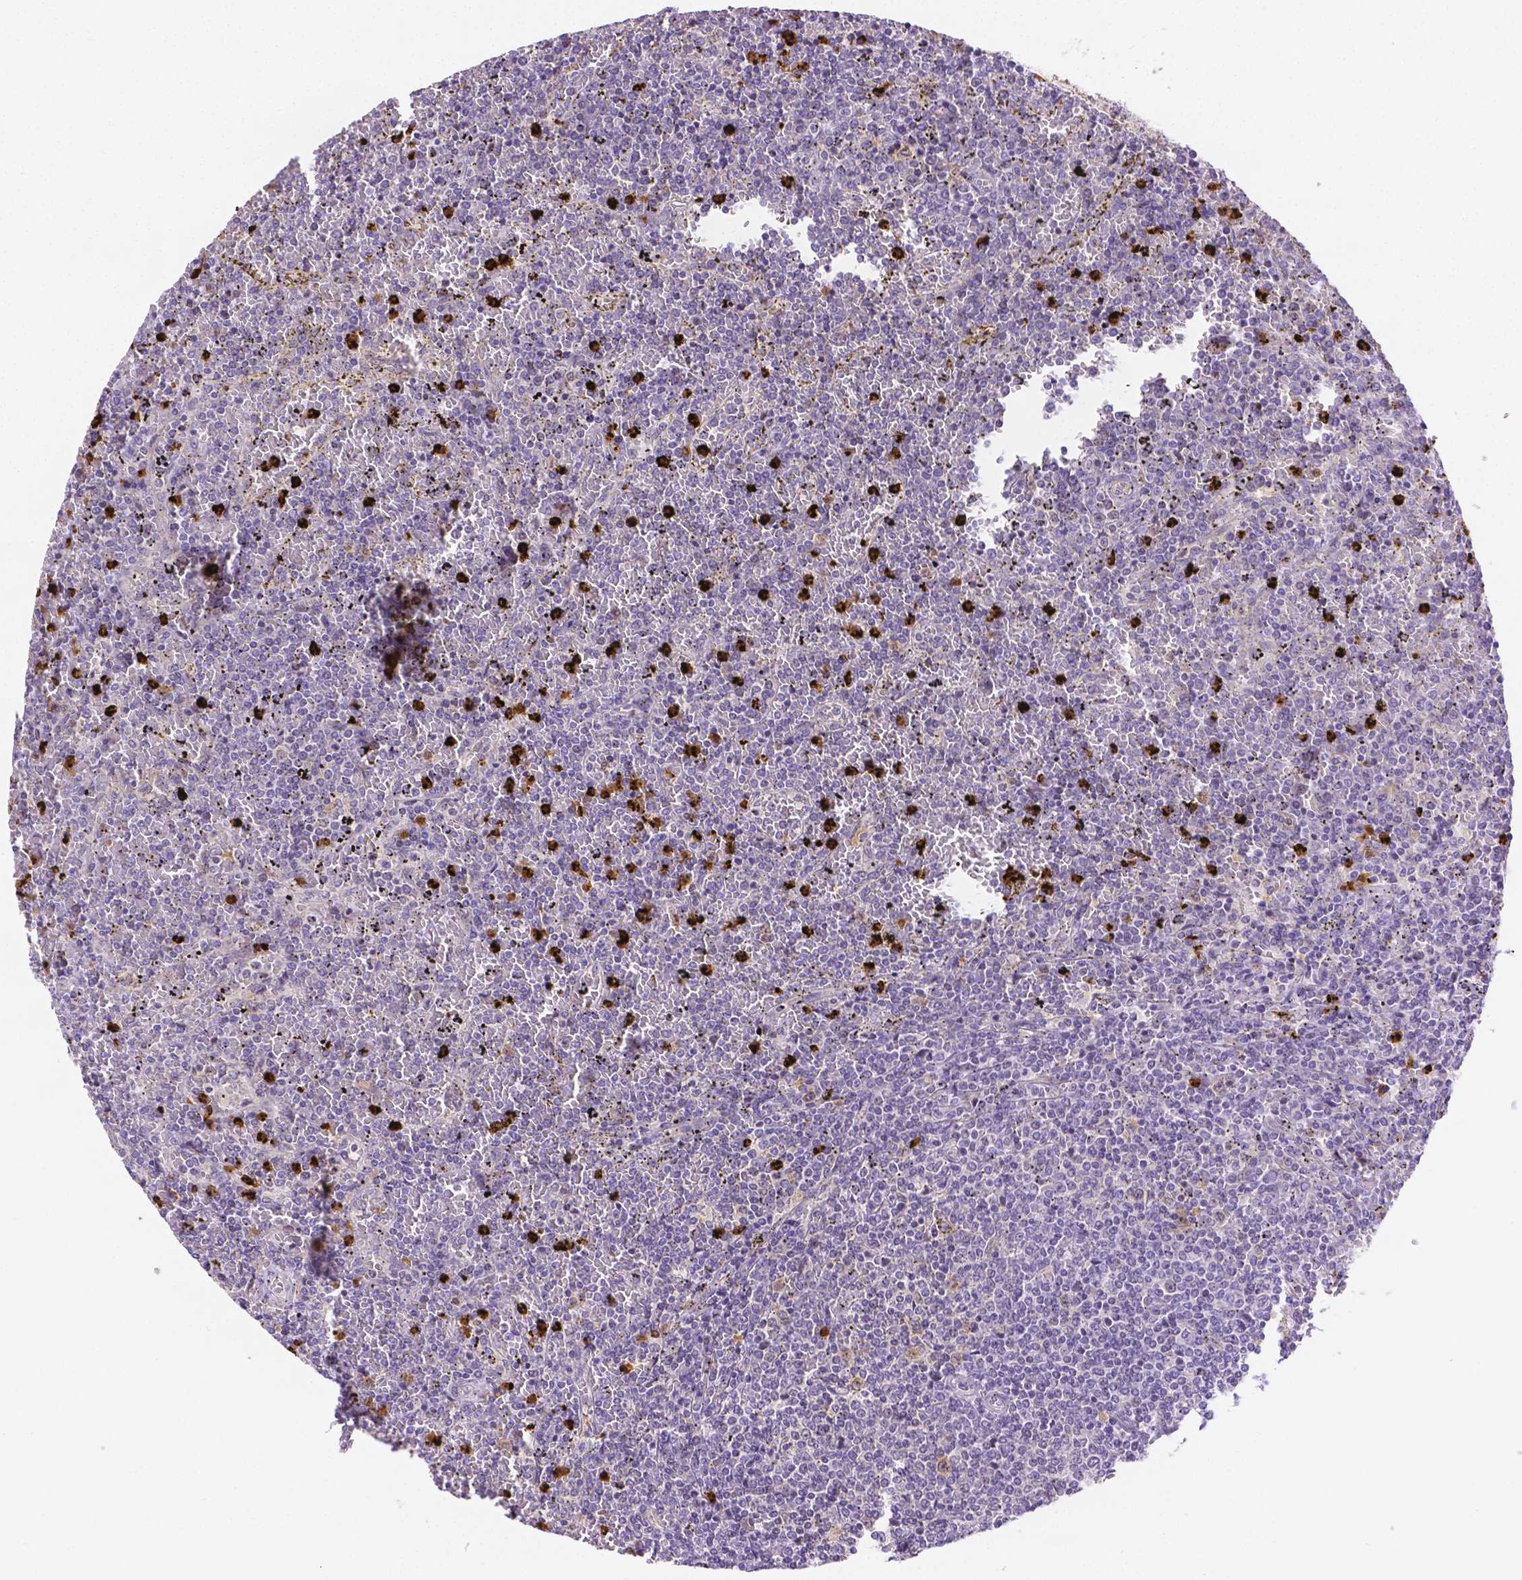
{"staining": {"intensity": "negative", "quantity": "none", "location": "none"}, "tissue": "lymphoma", "cell_type": "Tumor cells", "image_type": "cancer", "snomed": [{"axis": "morphology", "description": "Malignant lymphoma, non-Hodgkin's type, Low grade"}, {"axis": "topography", "description": "Spleen"}], "caption": "The immunohistochemistry histopathology image has no significant staining in tumor cells of low-grade malignant lymphoma, non-Hodgkin's type tissue.", "gene": "ZNRD2", "patient": {"sex": "female", "age": 77}}